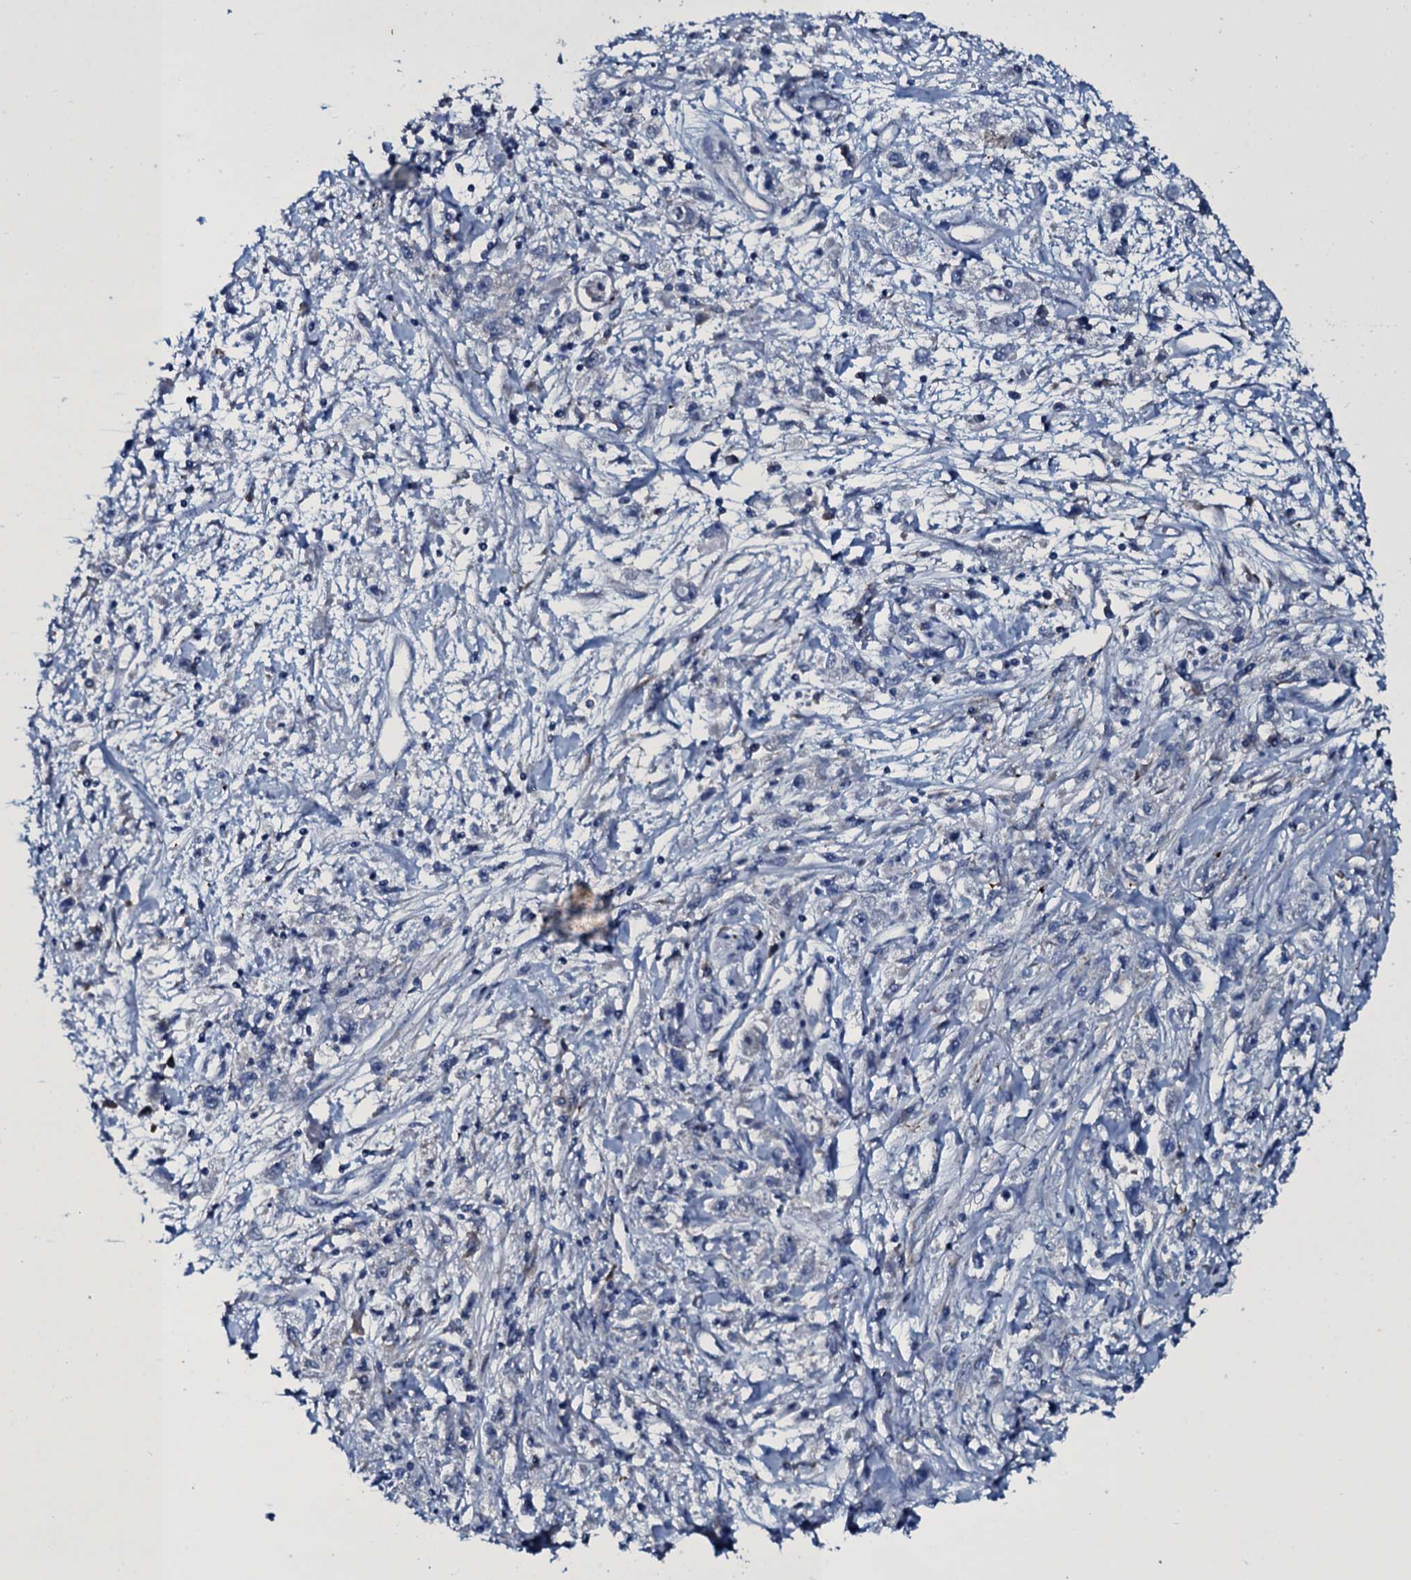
{"staining": {"intensity": "negative", "quantity": "none", "location": "none"}, "tissue": "stomach cancer", "cell_type": "Tumor cells", "image_type": "cancer", "snomed": [{"axis": "morphology", "description": "Adenocarcinoma, NOS"}, {"axis": "topography", "description": "Stomach"}], "caption": "Tumor cells show no significant staining in stomach cancer (adenocarcinoma).", "gene": "TPGS2", "patient": {"sex": "female", "age": 59}}